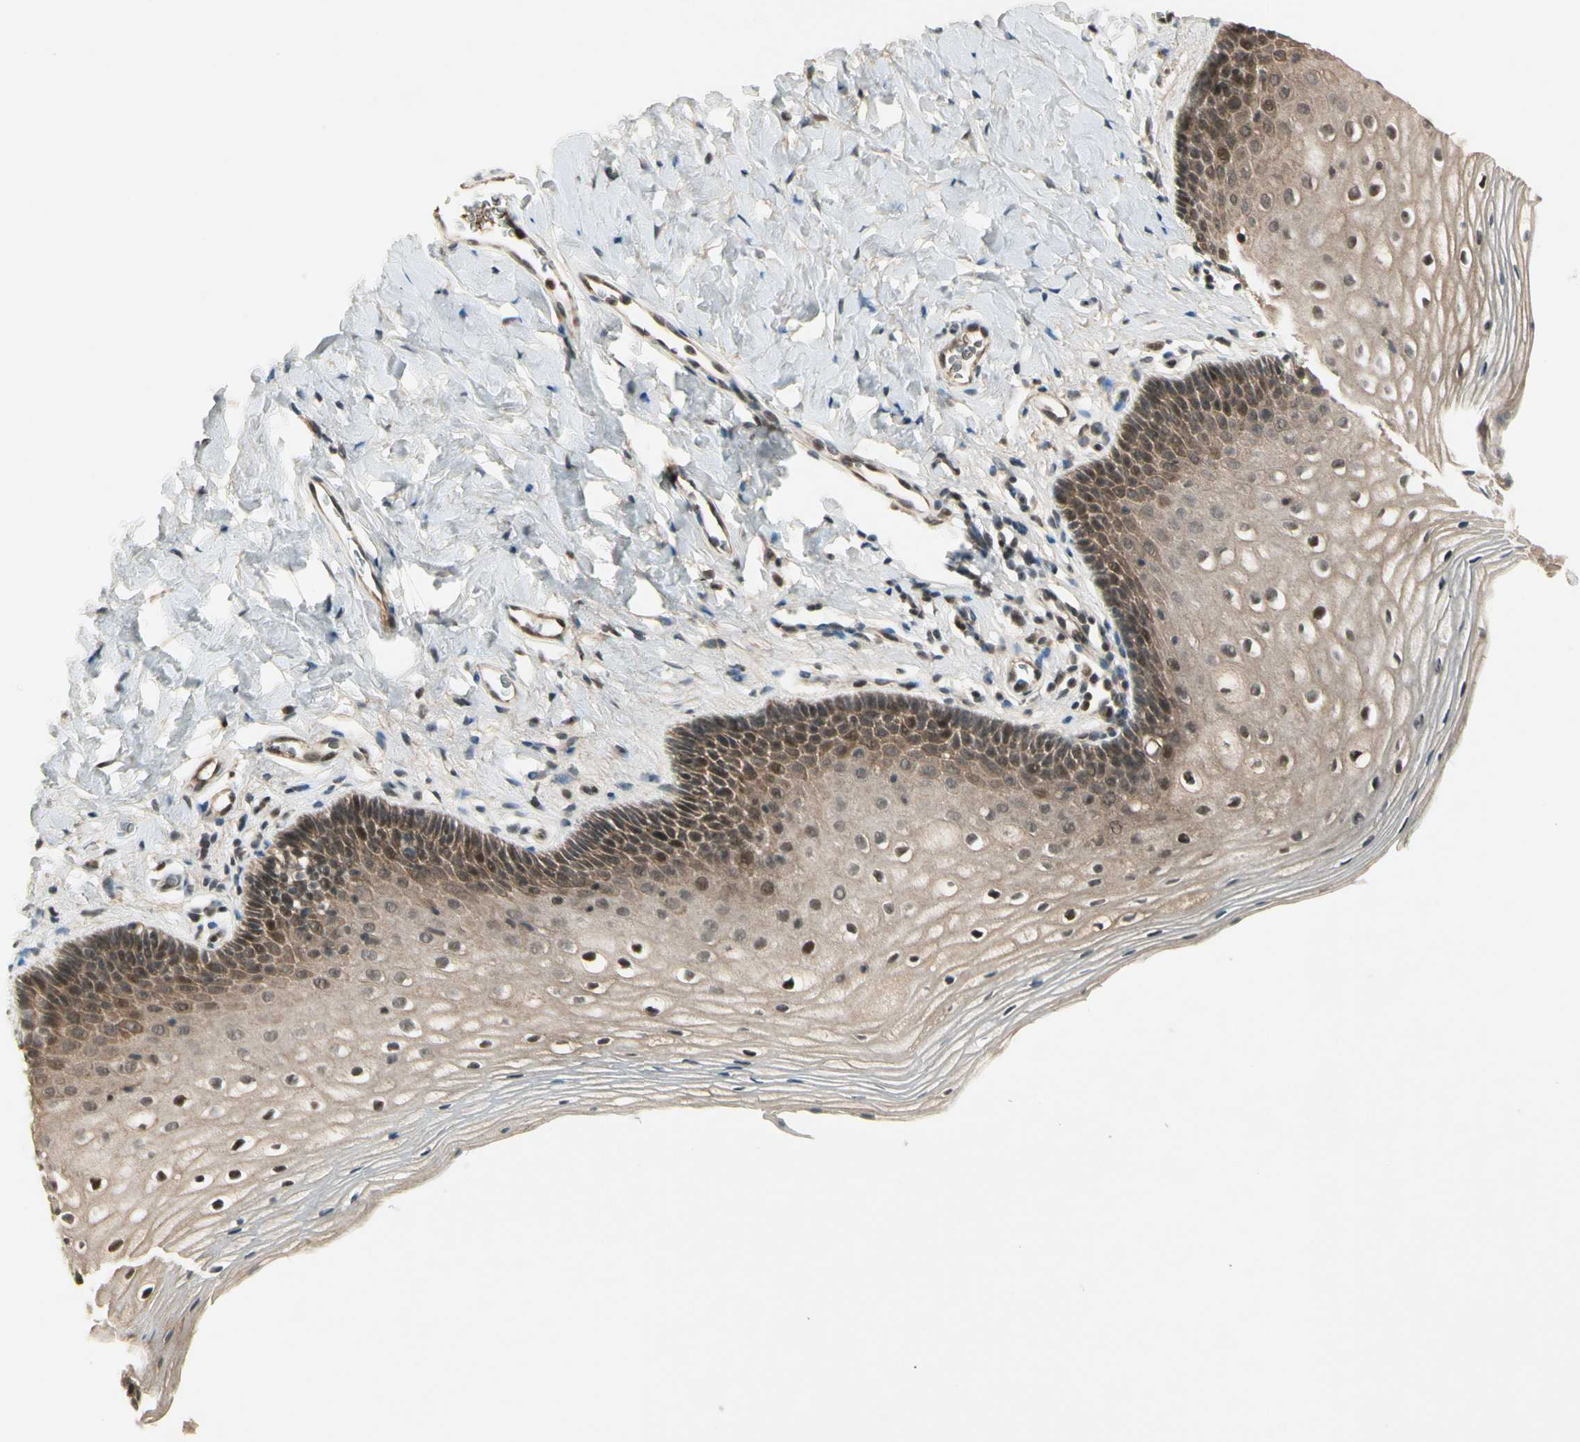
{"staining": {"intensity": "moderate", "quantity": ">75%", "location": "cytoplasmic/membranous,nuclear"}, "tissue": "vagina", "cell_type": "Squamous epithelial cells", "image_type": "normal", "snomed": [{"axis": "morphology", "description": "Normal tissue, NOS"}, {"axis": "topography", "description": "Vagina"}], "caption": "Immunohistochemical staining of unremarkable vagina shows moderate cytoplasmic/membranous,nuclear protein staining in about >75% of squamous epithelial cells. The staining is performed using DAB (3,3'-diaminobenzidine) brown chromogen to label protein expression. The nuclei are counter-stained blue using hematoxylin.", "gene": "CDK11A", "patient": {"sex": "female", "age": 55}}